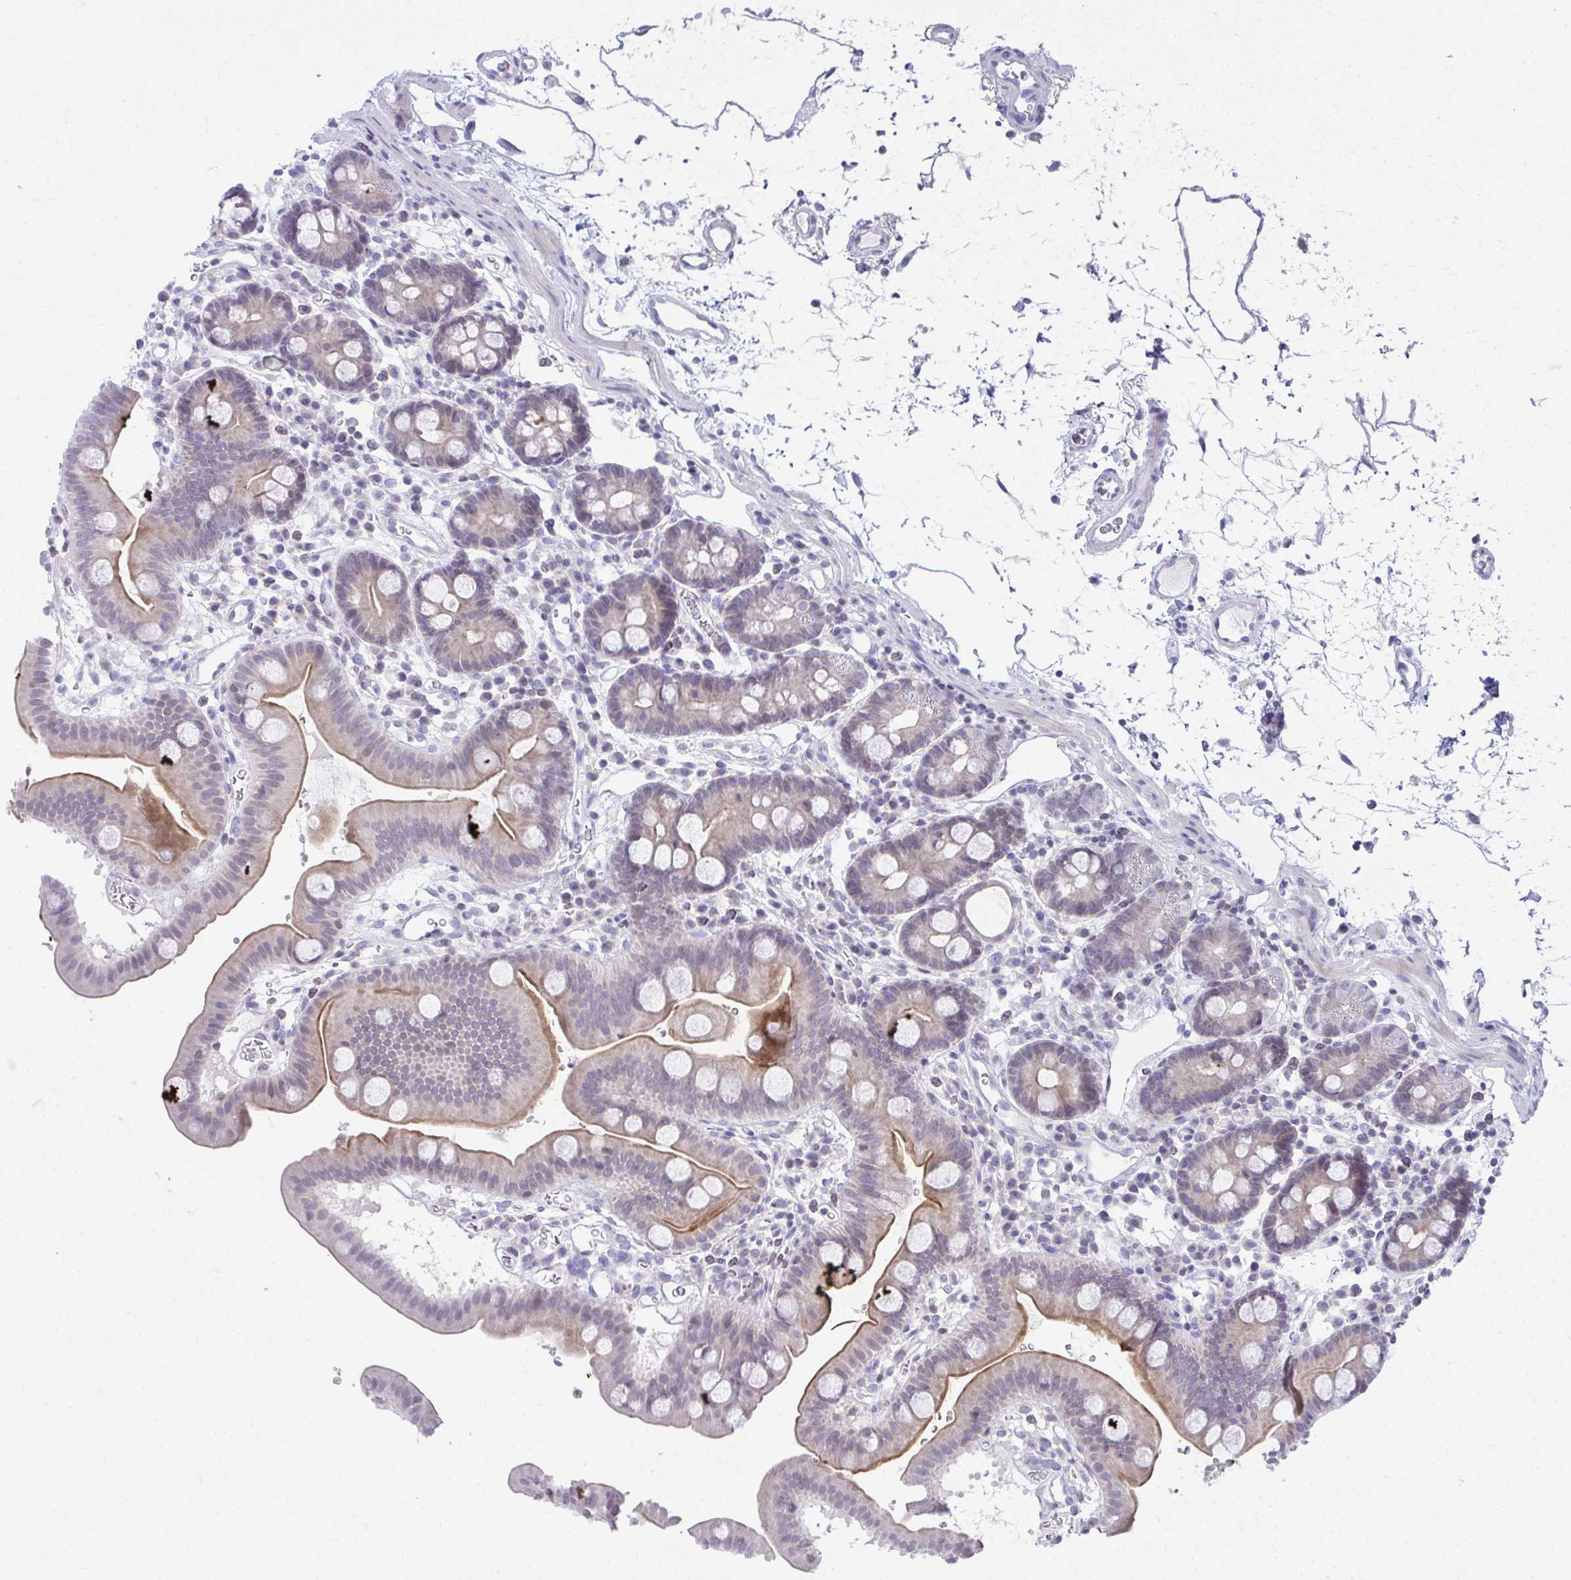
{"staining": {"intensity": "moderate", "quantity": "25%-75%", "location": "cytoplasmic/membranous"}, "tissue": "duodenum", "cell_type": "Glandular cells", "image_type": "normal", "snomed": [{"axis": "morphology", "description": "Normal tissue, NOS"}, {"axis": "topography", "description": "Duodenum"}], "caption": "A brown stain highlights moderate cytoplasmic/membranous positivity of a protein in glandular cells of benign human duodenum. The staining was performed using DAB to visualize the protein expression in brown, while the nuclei were stained in blue with hematoxylin (Magnification: 20x).", "gene": "OR7A5", "patient": {"sex": "male", "age": 59}}